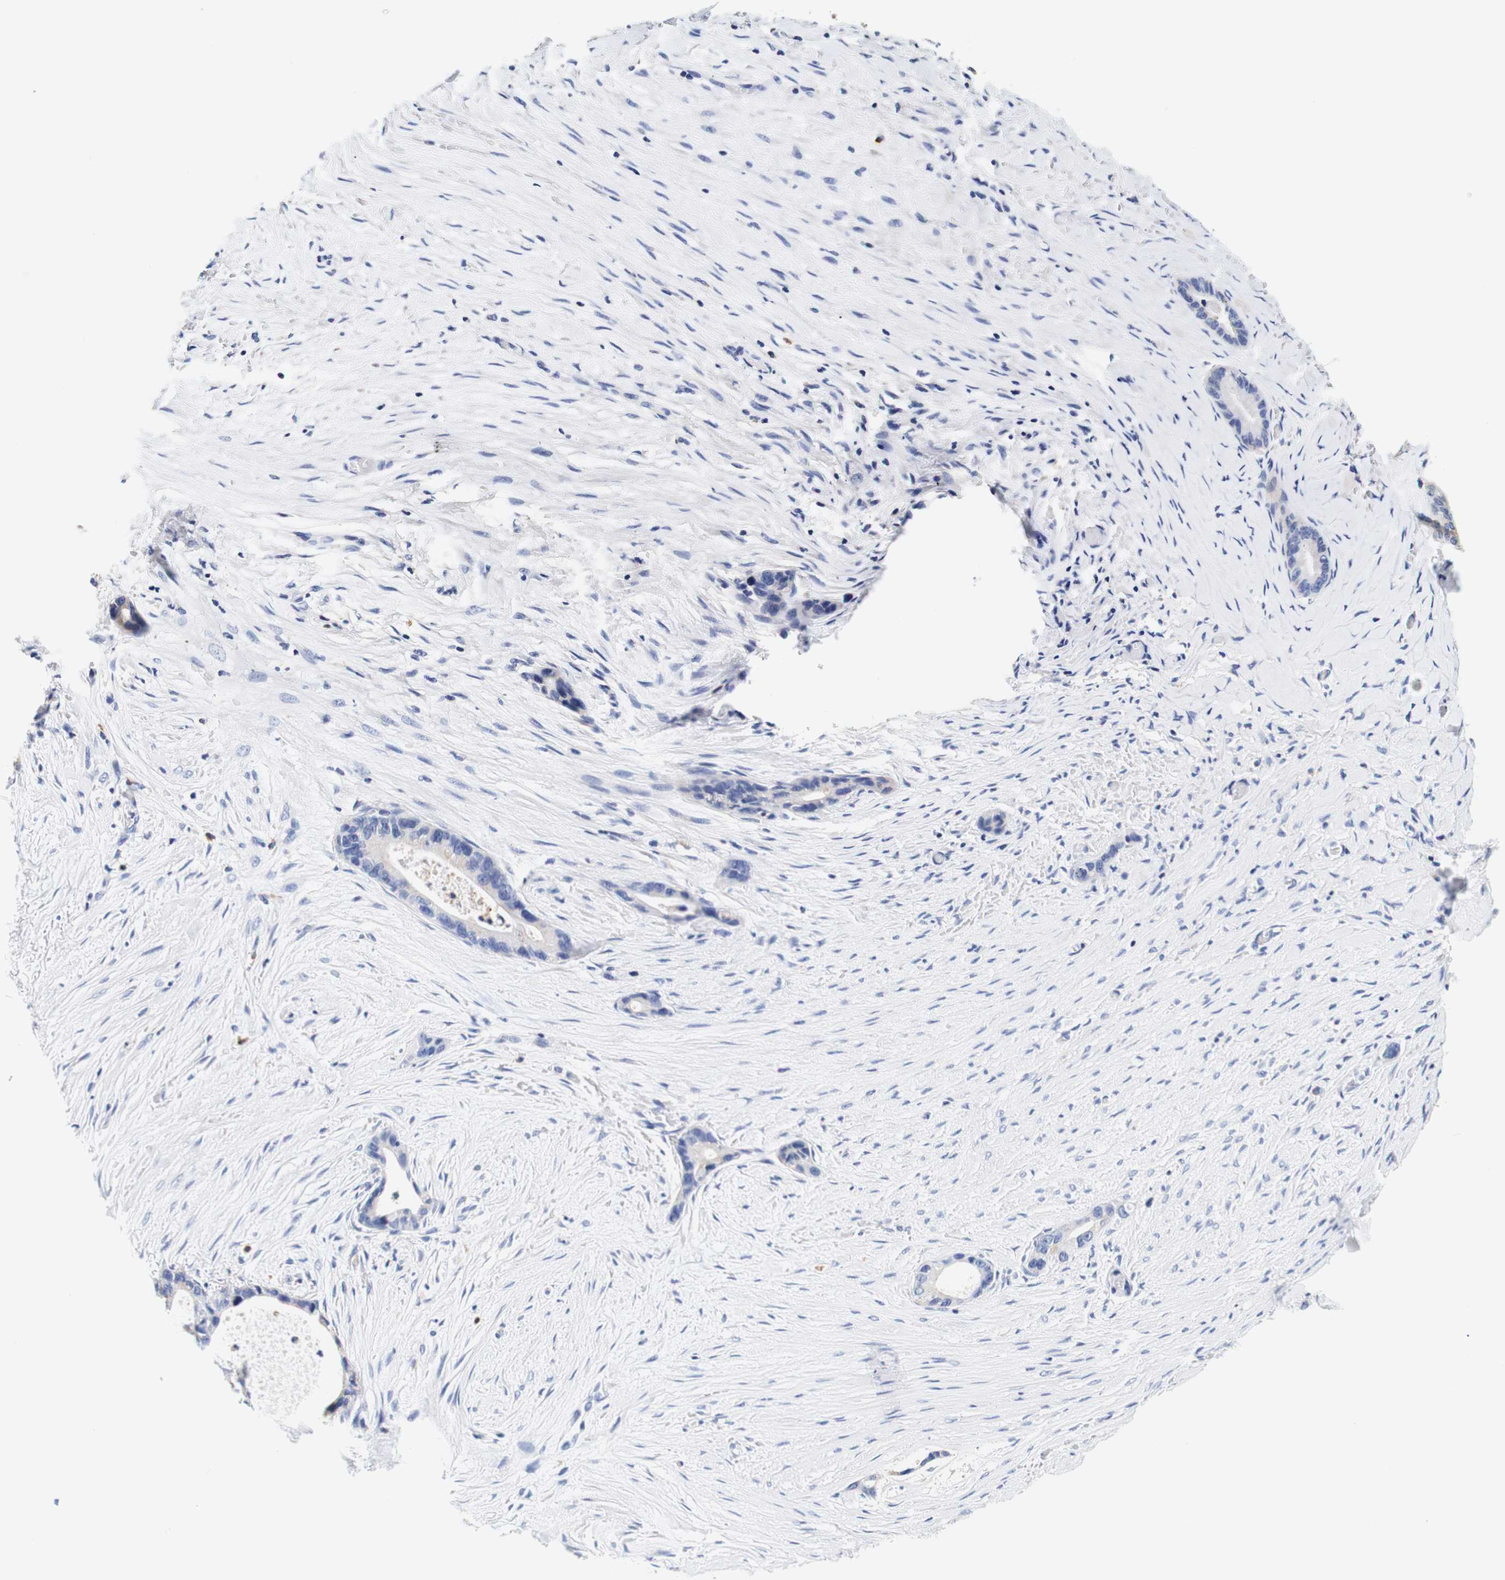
{"staining": {"intensity": "negative", "quantity": "none", "location": "none"}, "tissue": "liver cancer", "cell_type": "Tumor cells", "image_type": "cancer", "snomed": [{"axis": "morphology", "description": "Cholangiocarcinoma"}, {"axis": "topography", "description": "Liver"}], "caption": "This is a micrograph of IHC staining of liver cancer (cholangiocarcinoma), which shows no positivity in tumor cells.", "gene": "CAMK4", "patient": {"sex": "female", "age": 55}}